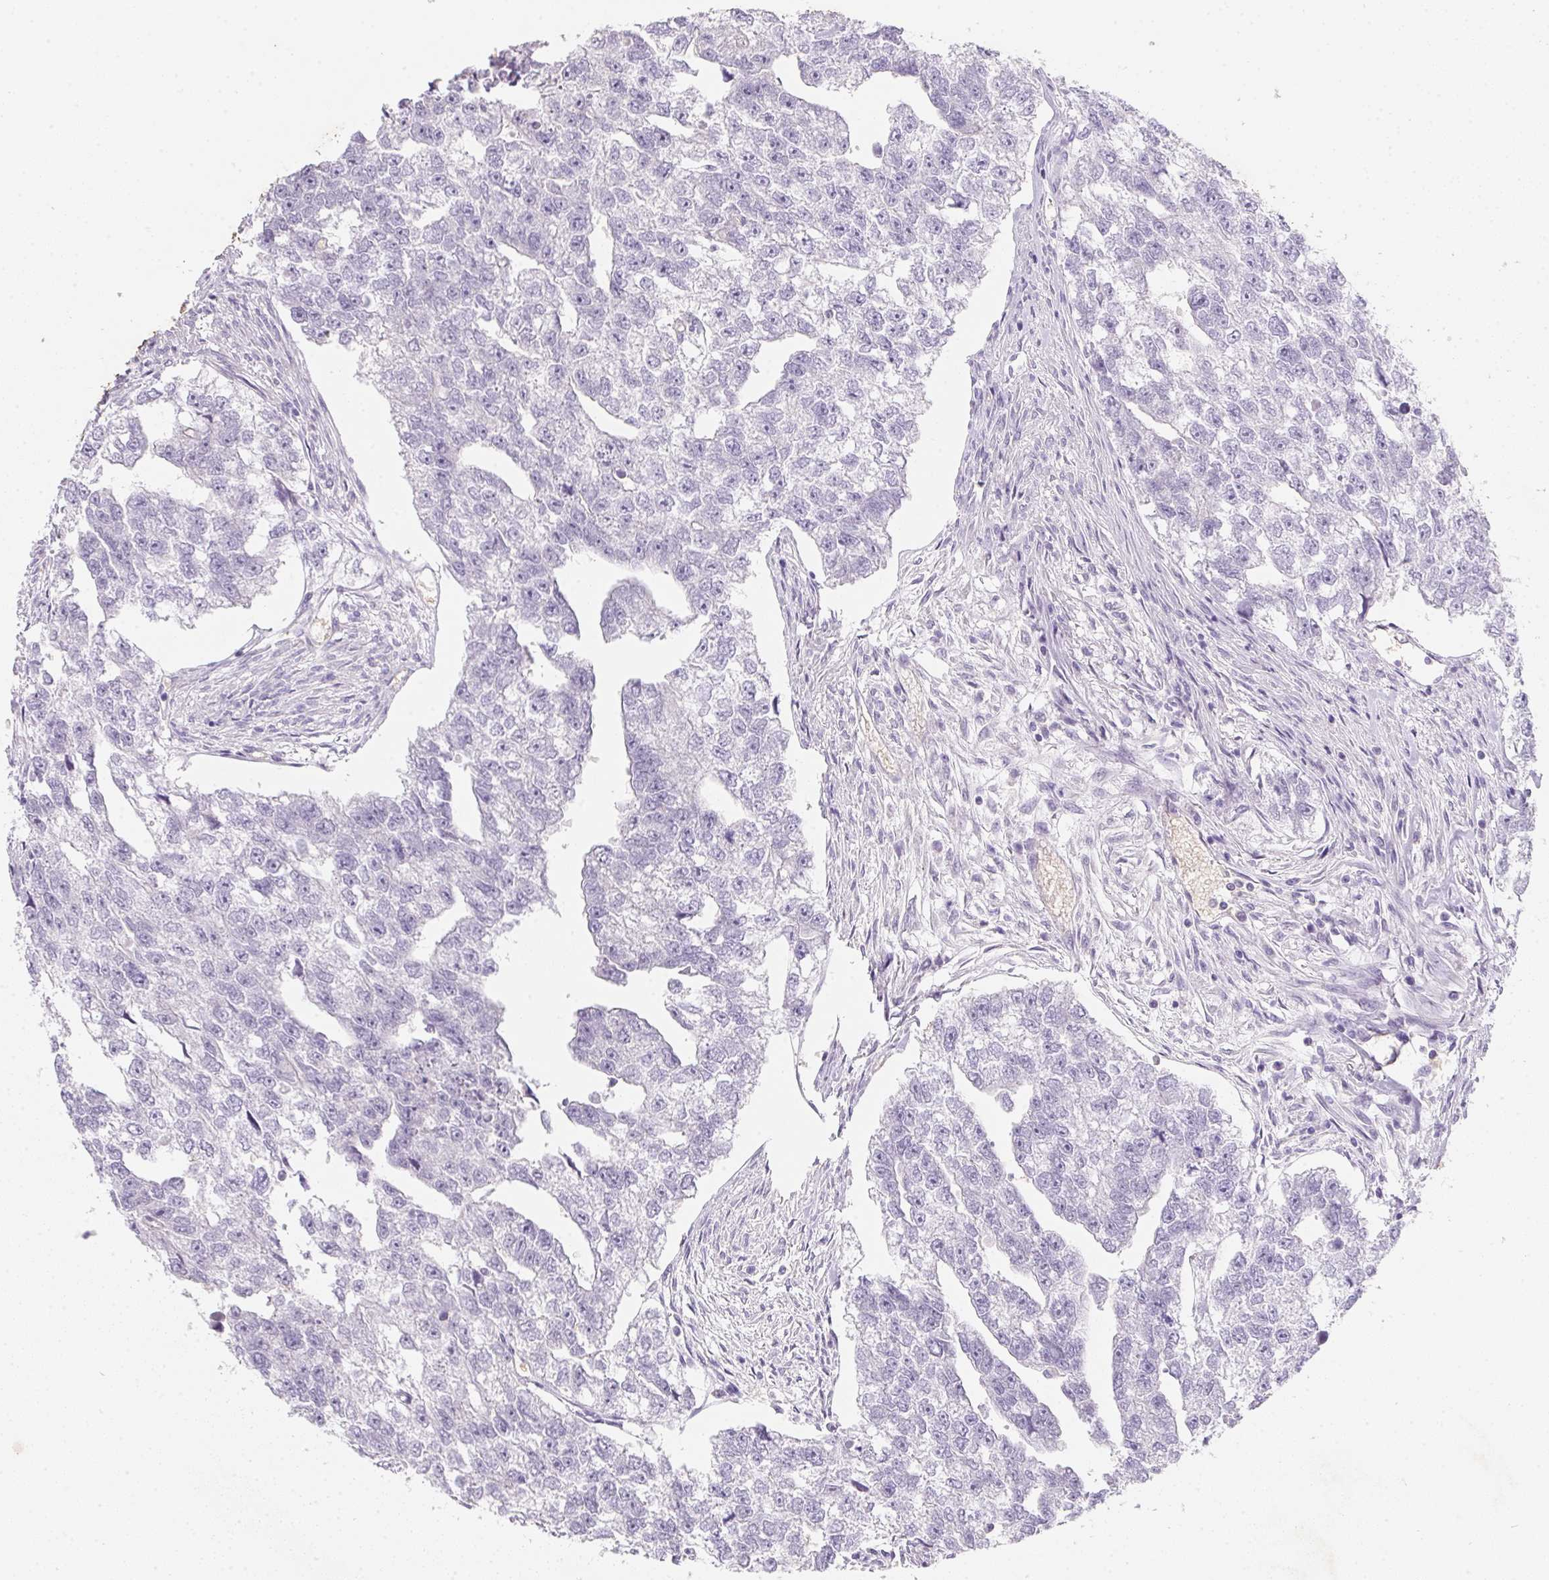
{"staining": {"intensity": "negative", "quantity": "none", "location": "none"}, "tissue": "testis cancer", "cell_type": "Tumor cells", "image_type": "cancer", "snomed": [{"axis": "morphology", "description": "Carcinoma, Embryonal, NOS"}, {"axis": "morphology", "description": "Teratoma, malignant, NOS"}, {"axis": "topography", "description": "Testis"}], "caption": "Immunohistochemistry (IHC) micrograph of neoplastic tissue: testis cancer (malignant teratoma) stained with DAB (3,3'-diaminobenzidine) shows no significant protein positivity in tumor cells. Nuclei are stained in blue.", "gene": "DCD", "patient": {"sex": "male", "age": 44}}